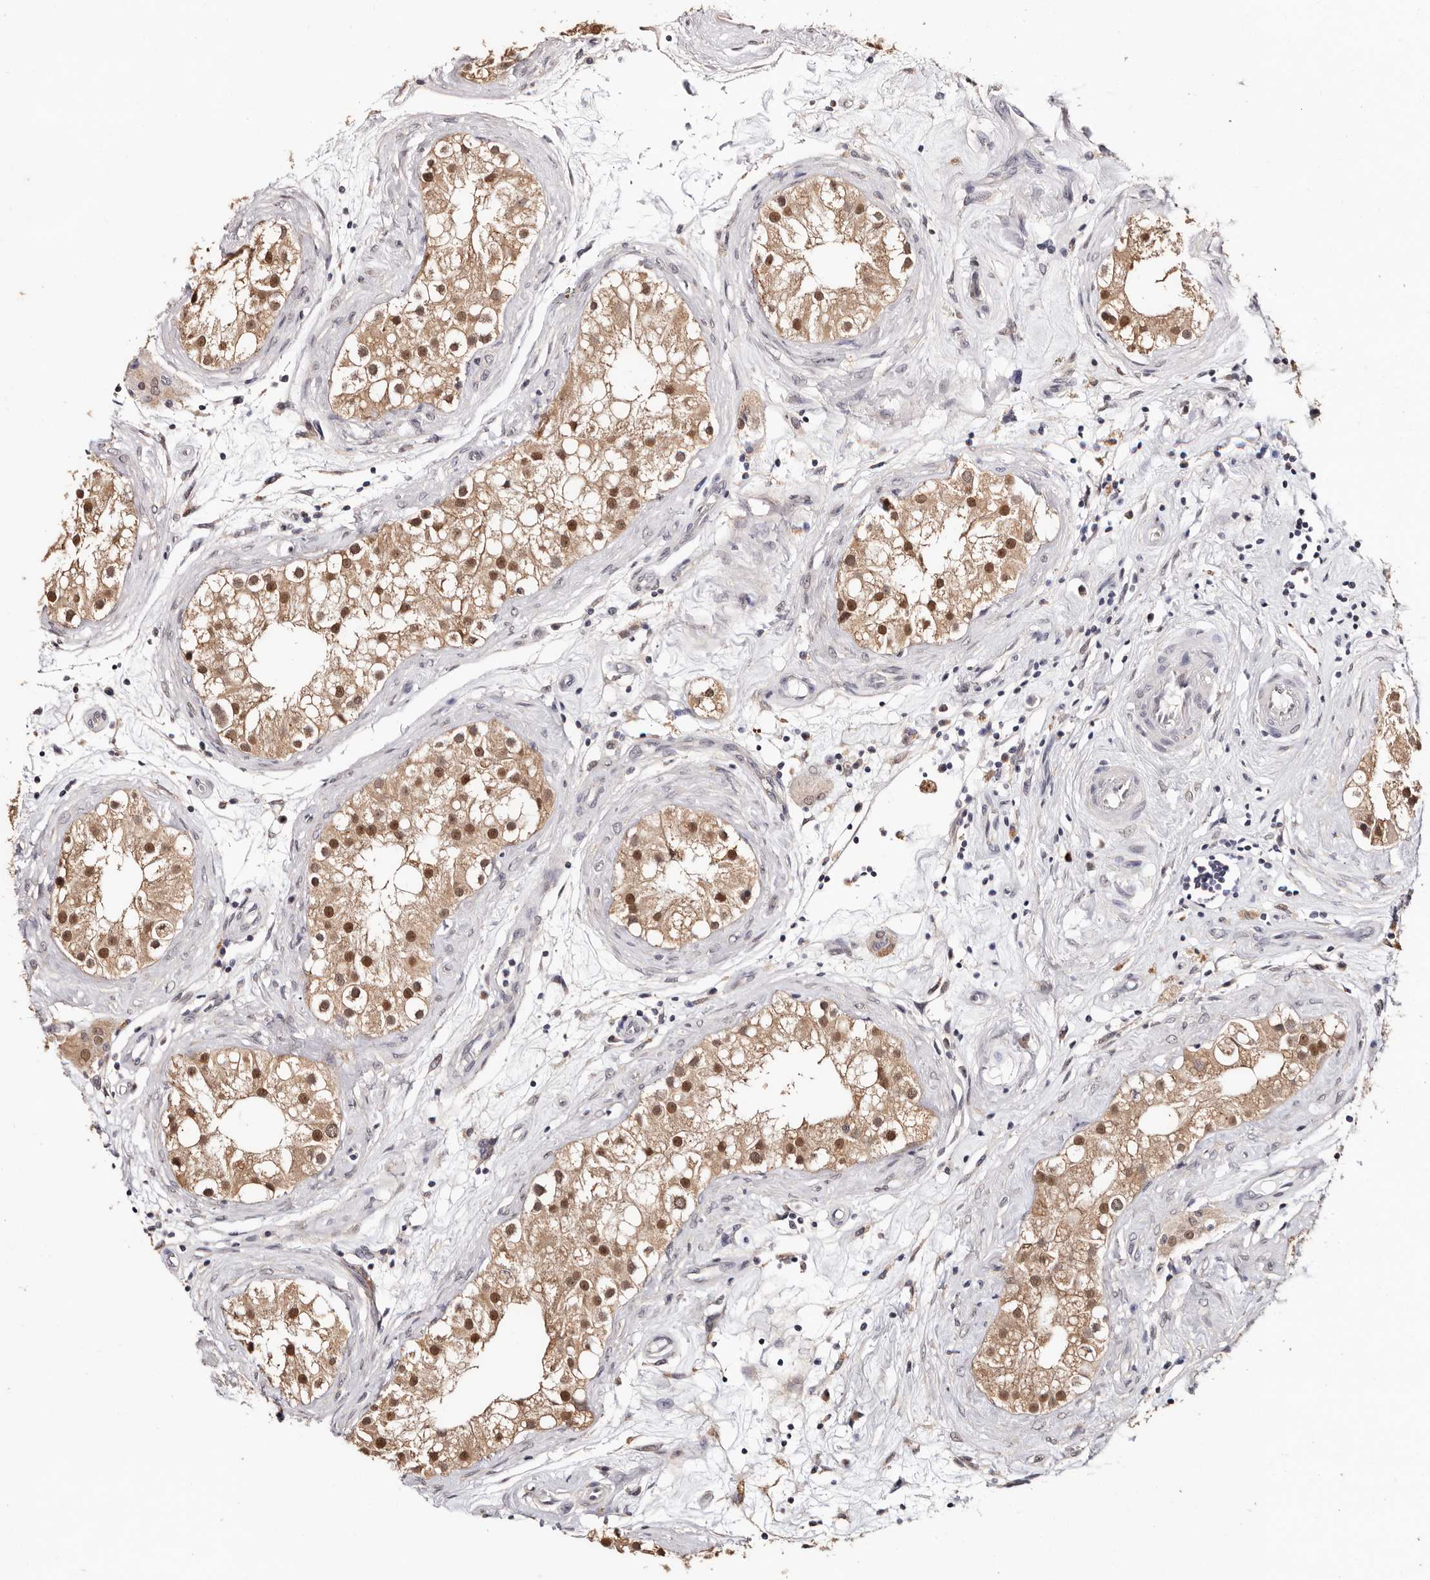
{"staining": {"intensity": "moderate", "quantity": ">75%", "location": "cytoplasmic/membranous,nuclear"}, "tissue": "testis", "cell_type": "Cells in seminiferous ducts", "image_type": "normal", "snomed": [{"axis": "morphology", "description": "Normal tissue, NOS"}, {"axis": "topography", "description": "Testis"}], "caption": "A brown stain shows moderate cytoplasmic/membranous,nuclear expression of a protein in cells in seminiferous ducts of benign human testis.", "gene": "TYW3", "patient": {"sex": "male", "age": 84}}